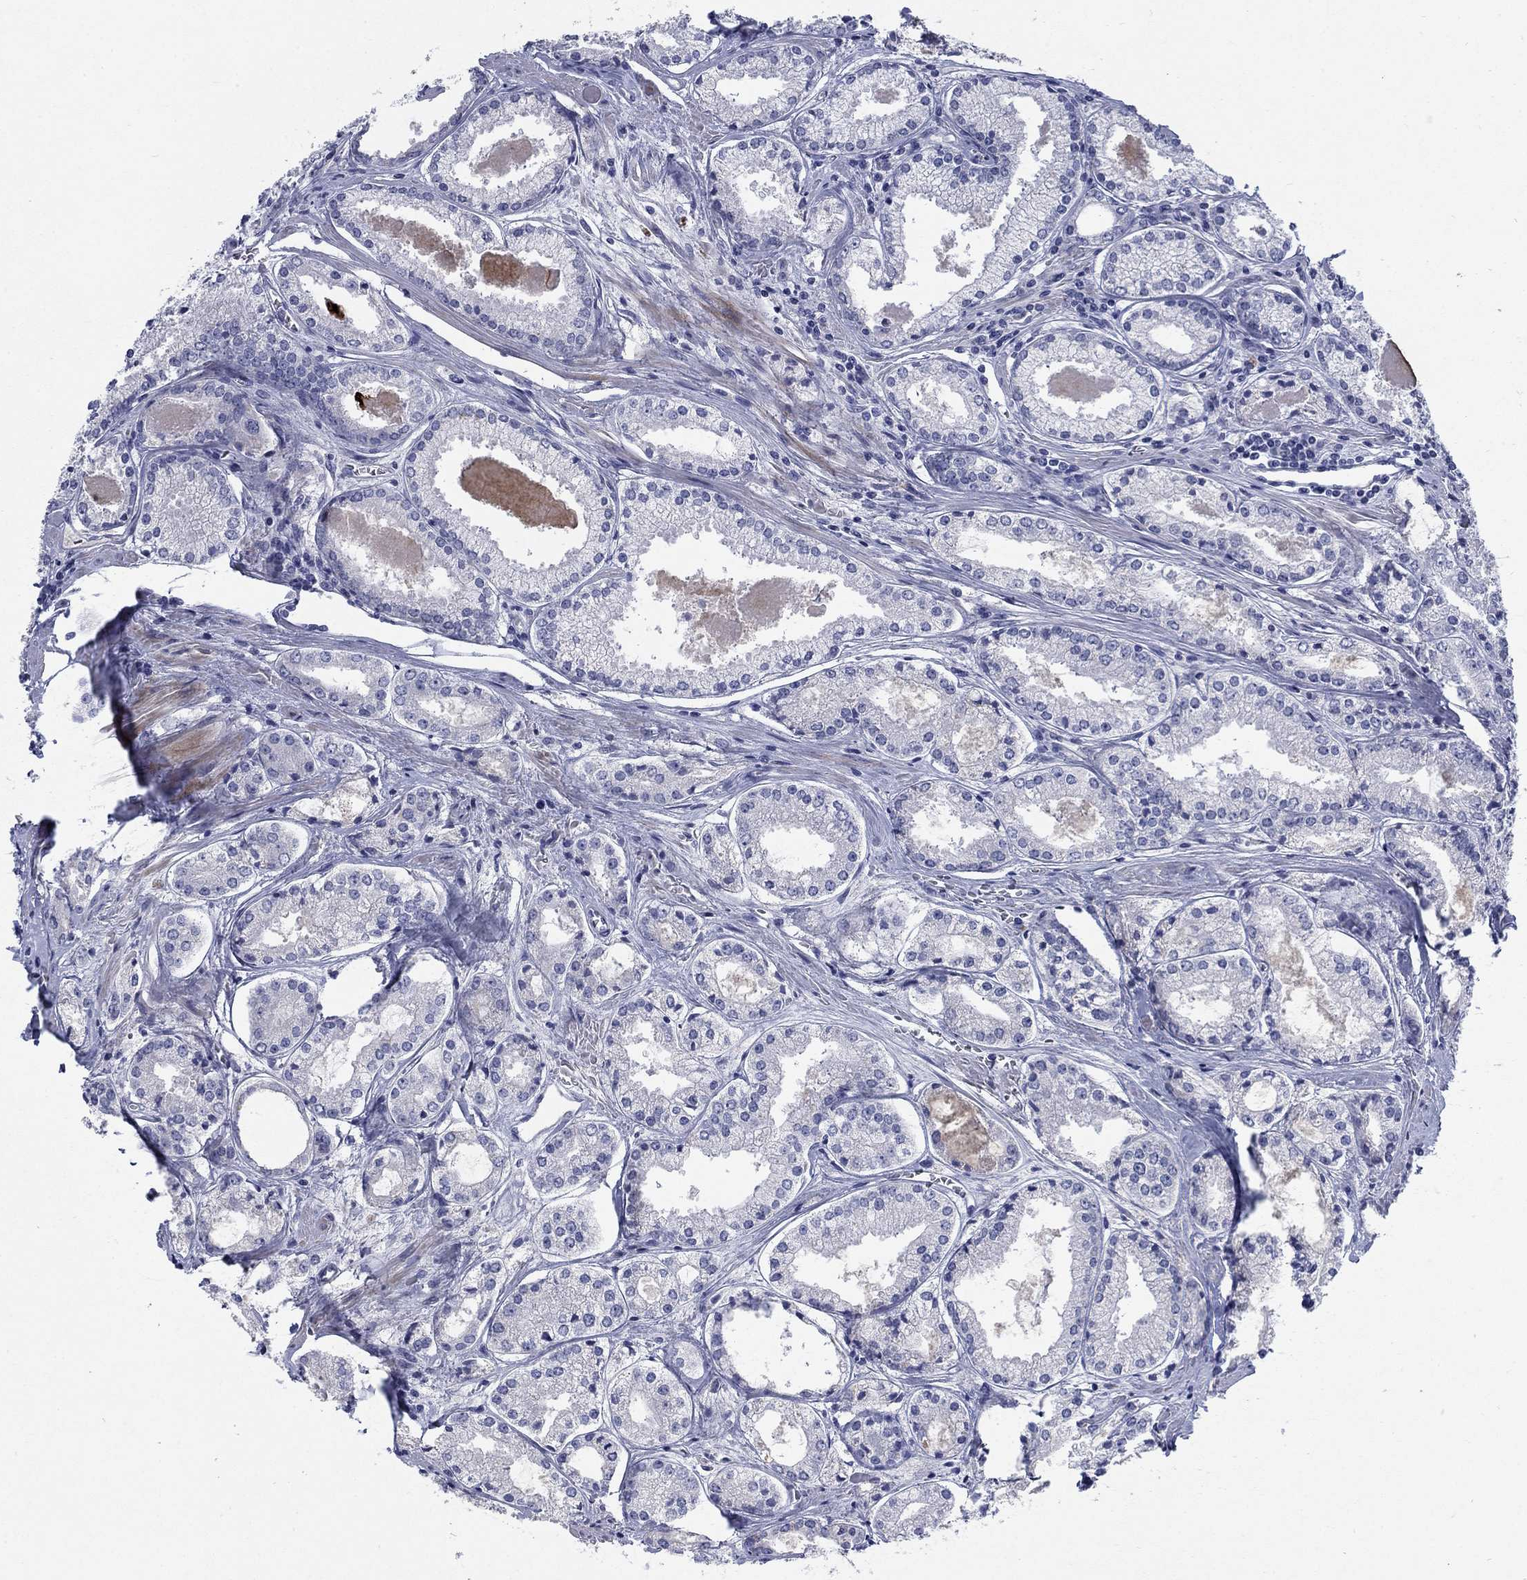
{"staining": {"intensity": "negative", "quantity": "none", "location": "none"}, "tissue": "prostate cancer", "cell_type": "Tumor cells", "image_type": "cancer", "snomed": [{"axis": "morphology", "description": "Adenocarcinoma, NOS"}, {"axis": "topography", "description": "Prostate"}], "caption": "Tumor cells are negative for brown protein staining in prostate adenocarcinoma.", "gene": "TMEM249", "patient": {"sex": "male", "age": 72}}